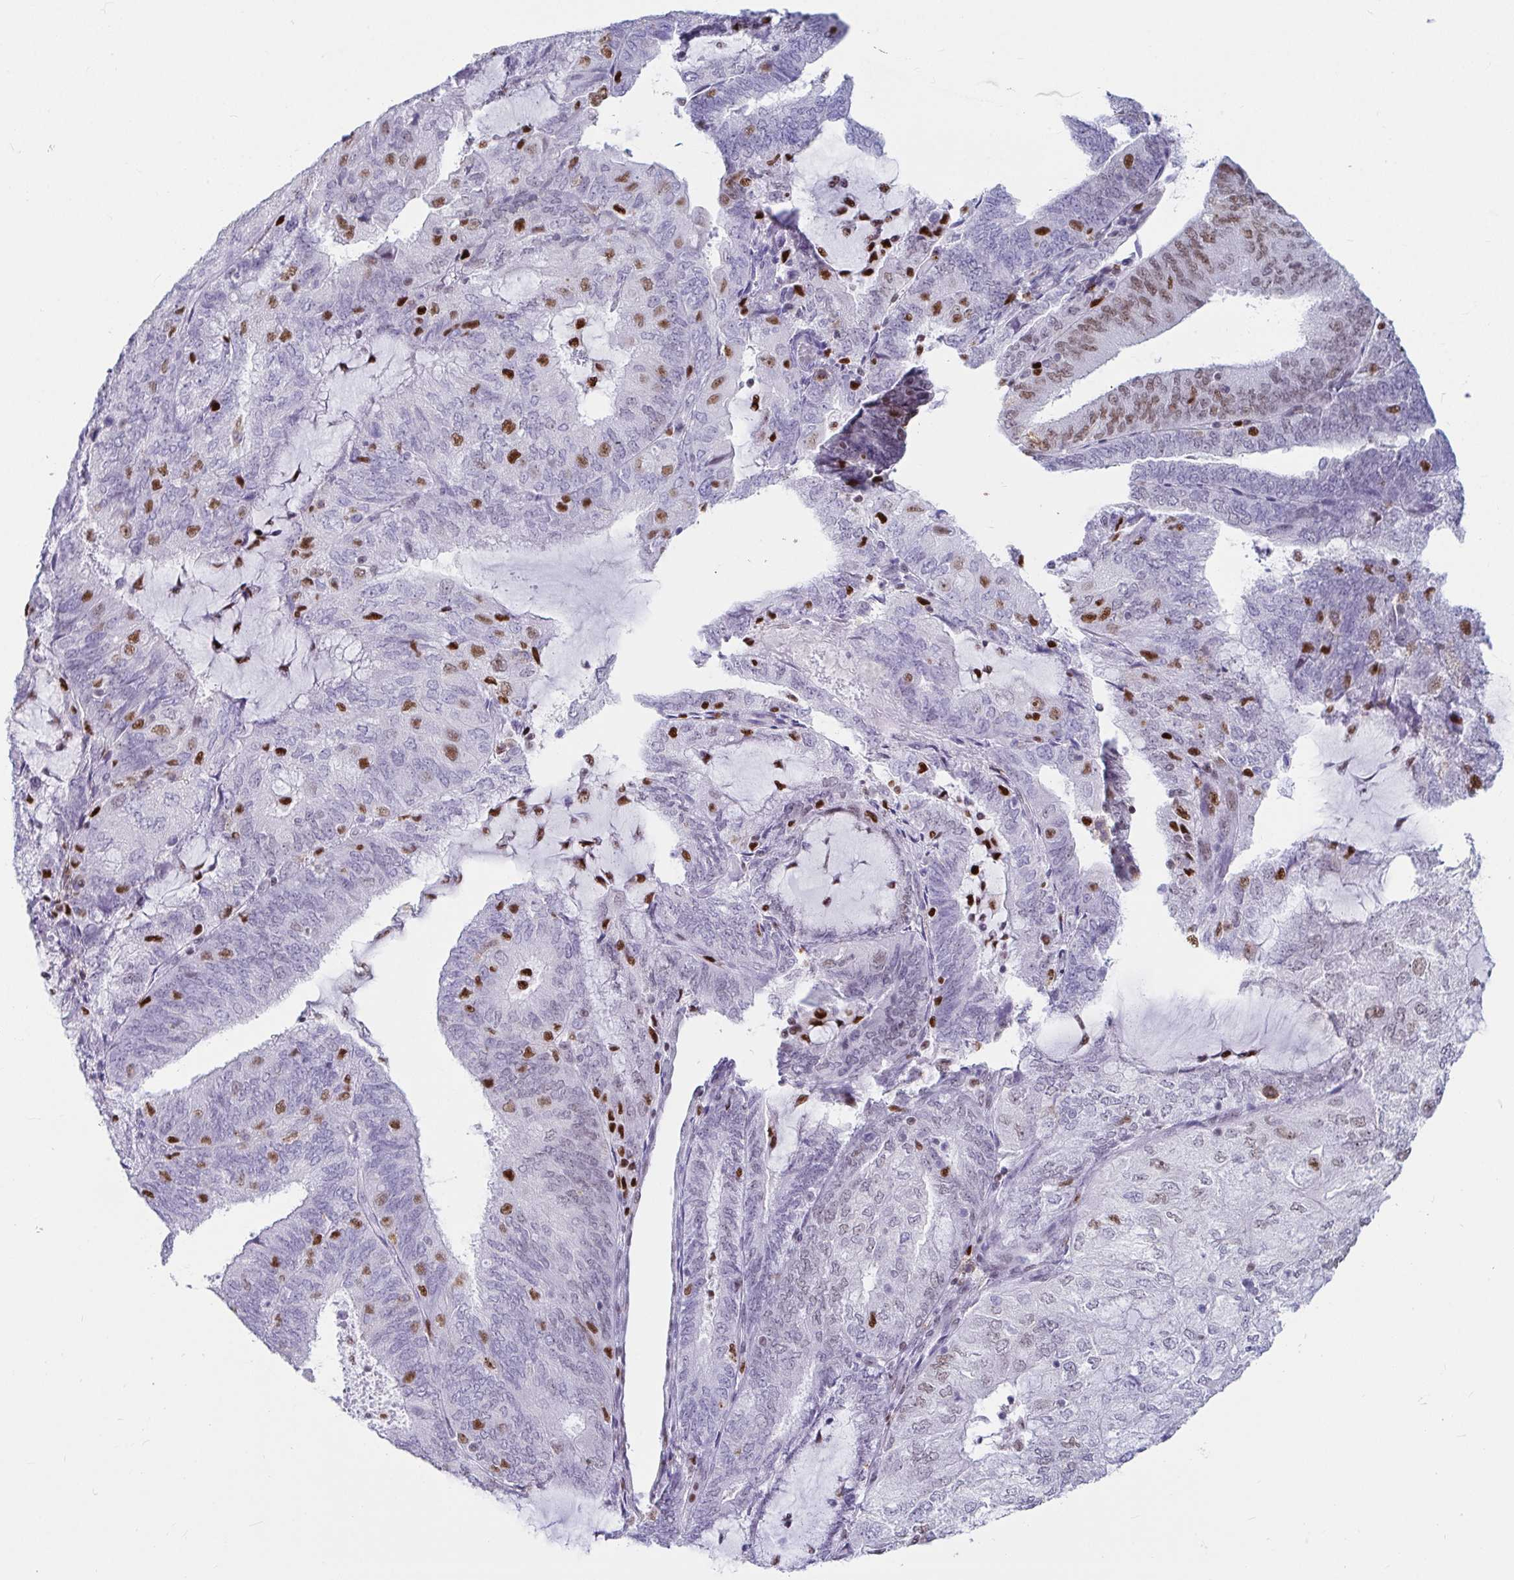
{"staining": {"intensity": "moderate", "quantity": "<25%", "location": "nuclear"}, "tissue": "endometrial cancer", "cell_type": "Tumor cells", "image_type": "cancer", "snomed": [{"axis": "morphology", "description": "Adenocarcinoma, NOS"}, {"axis": "topography", "description": "Endometrium"}], "caption": "The histopathology image shows staining of endometrial cancer, revealing moderate nuclear protein staining (brown color) within tumor cells. The protein is stained brown, and the nuclei are stained in blue (DAB IHC with brightfield microscopy, high magnification).", "gene": "ZNF586", "patient": {"sex": "female", "age": 81}}